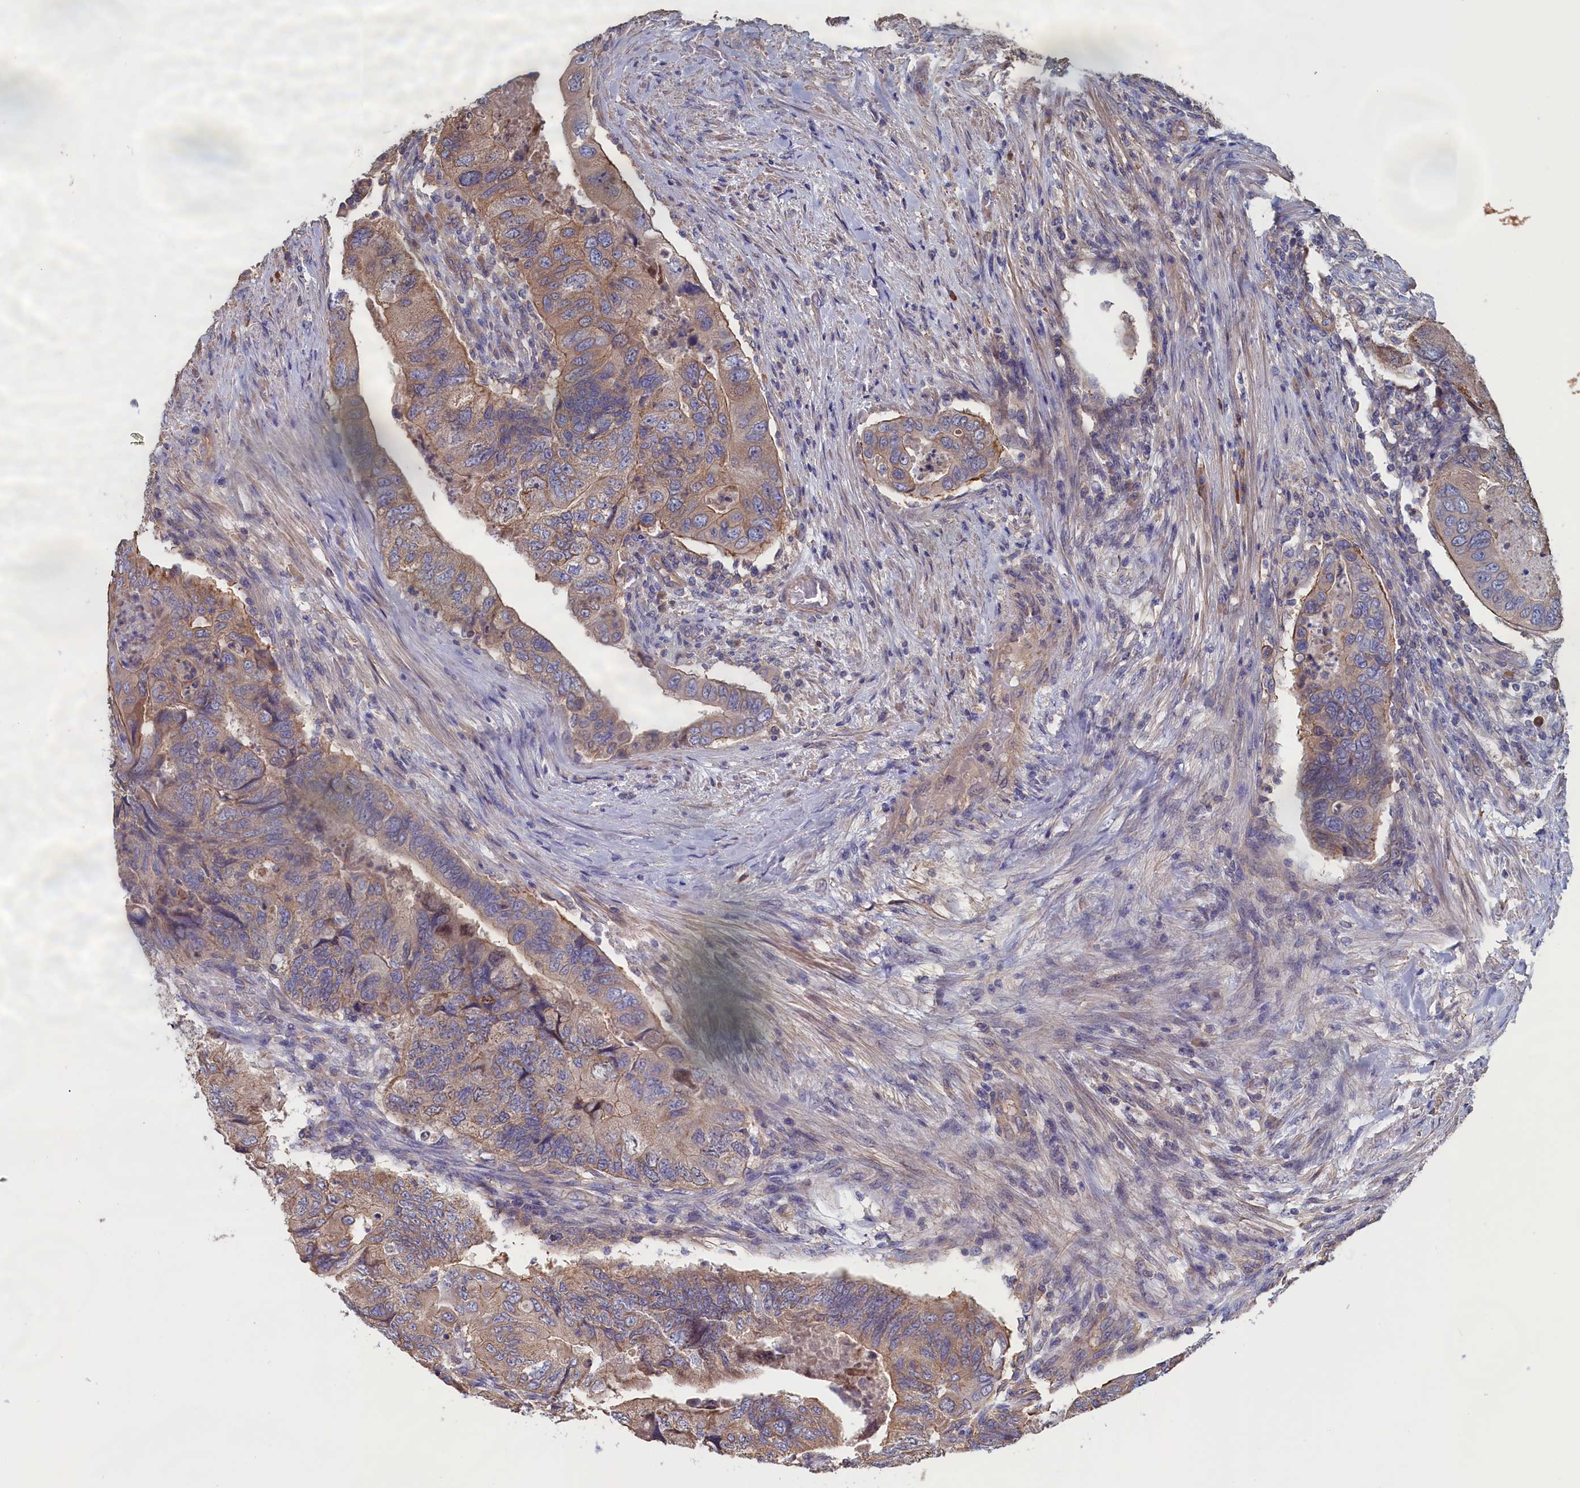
{"staining": {"intensity": "moderate", "quantity": "25%-75%", "location": "cytoplasmic/membranous"}, "tissue": "colorectal cancer", "cell_type": "Tumor cells", "image_type": "cancer", "snomed": [{"axis": "morphology", "description": "Adenocarcinoma, NOS"}, {"axis": "topography", "description": "Rectum"}], "caption": "Adenocarcinoma (colorectal) tissue reveals moderate cytoplasmic/membranous expression in about 25%-75% of tumor cells, visualized by immunohistochemistry. Nuclei are stained in blue.", "gene": "ANKRD2", "patient": {"sex": "male", "age": 63}}